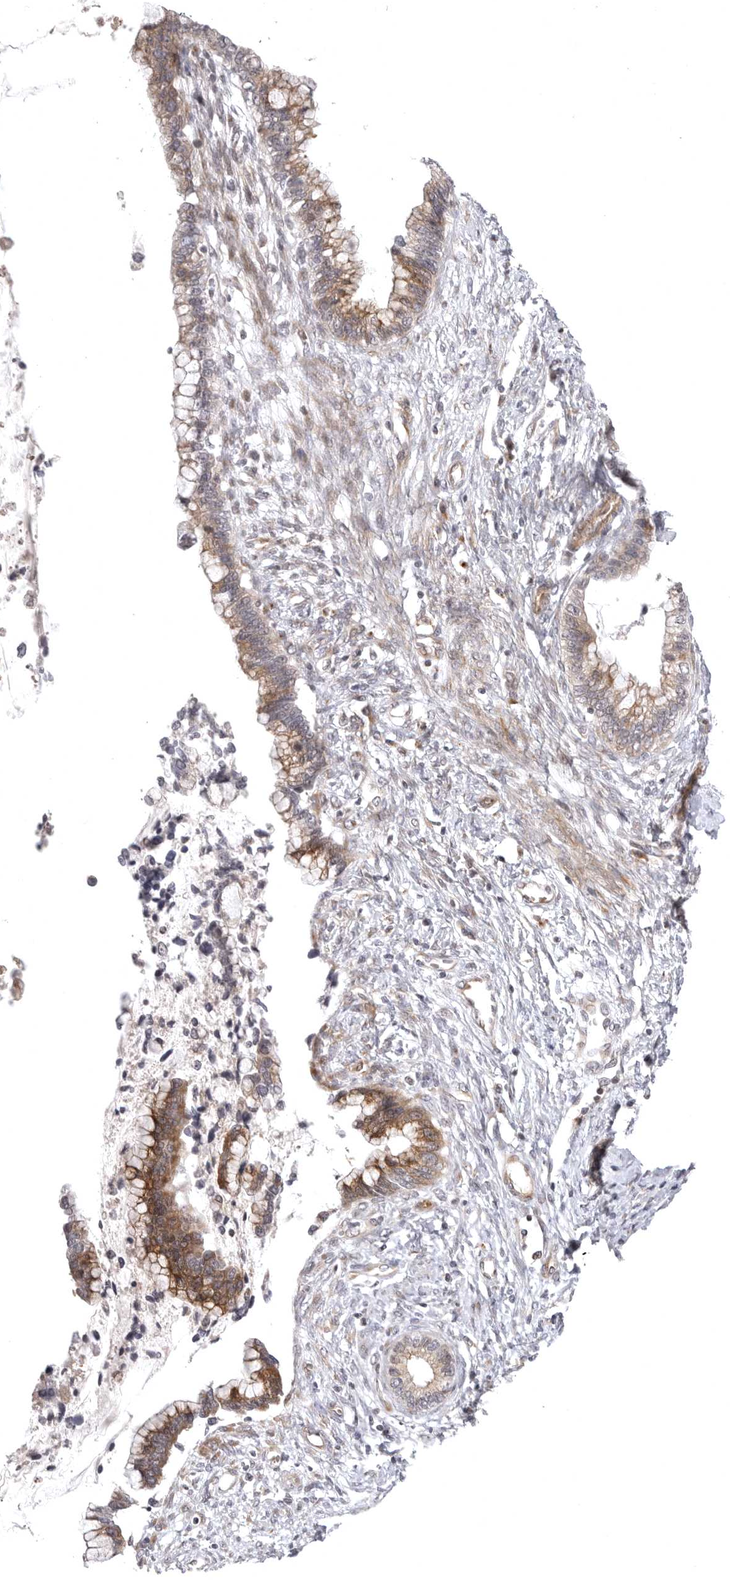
{"staining": {"intensity": "moderate", "quantity": ">75%", "location": "cytoplasmic/membranous"}, "tissue": "cervical cancer", "cell_type": "Tumor cells", "image_type": "cancer", "snomed": [{"axis": "morphology", "description": "Adenocarcinoma, NOS"}, {"axis": "topography", "description": "Cervix"}], "caption": "Tumor cells reveal moderate cytoplasmic/membranous staining in approximately >75% of cells in cervical adenocarcinoma.", "gene": "CD300LD", "patient": {"sex": "female", "age": 44}}